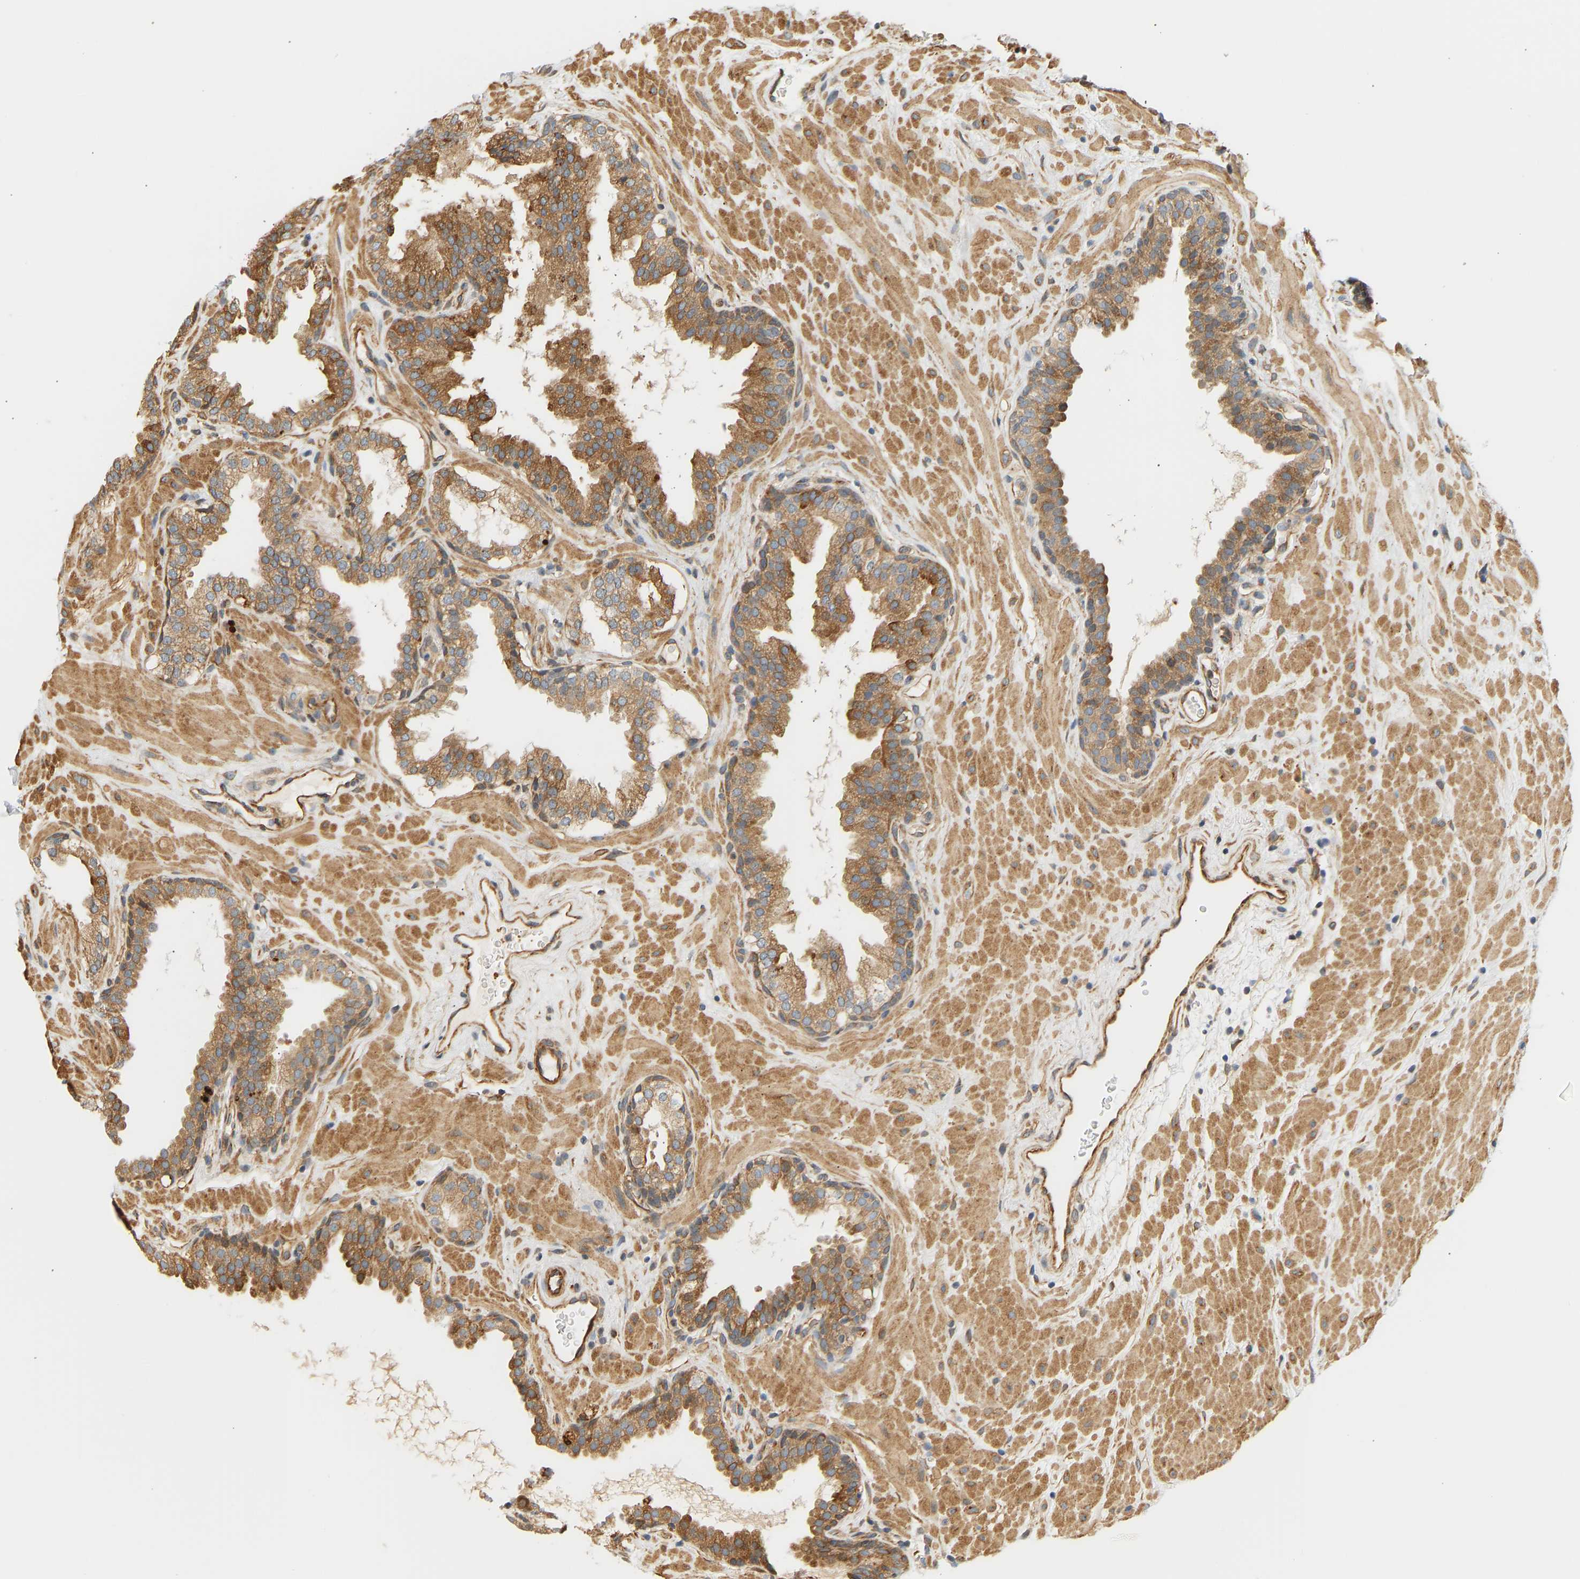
{"staining": {"intensity": "moderate", "quantity": ">75%", "location": "cytoplasmic/membranous"}, "tissue": "prostate", "cell_type": "Glandular cells", "image_type": "normal", "snomed": [{"axis": "morphology", "description": "Normal tissue, NOS"}, {"axis": "topography", "description": "Prostate"}], "caption": "Protein analysis of unremarkable prostate shows moderate cytoplasmic/membranous positivity in about >75% of glandular cells.", "gene": "CEP57", "patient": {"sex": "male", "age": 51}}